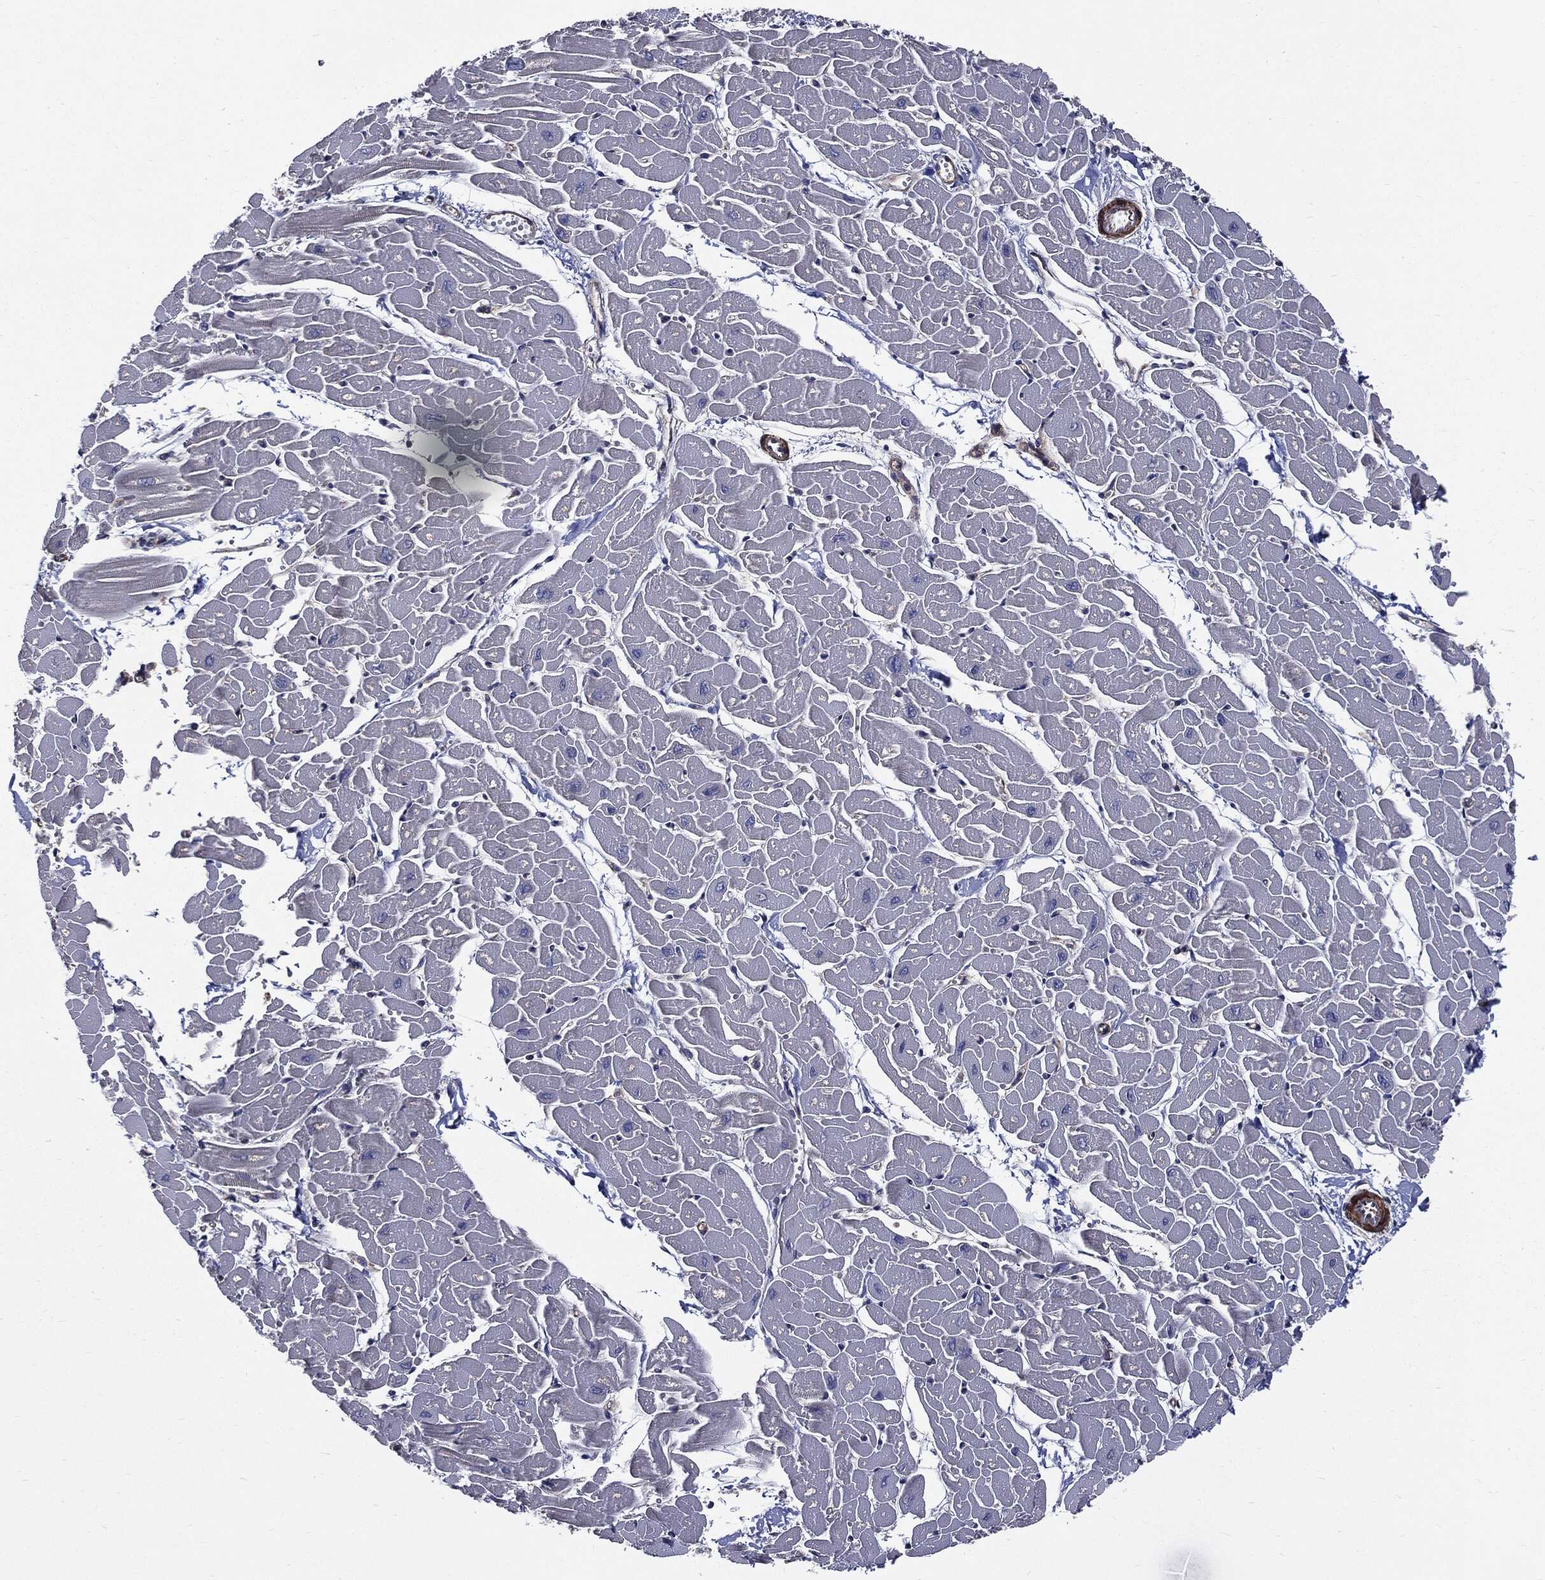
{"staining": {"intensity": "negative", "quantity": "none", "location": "none"}, "tissue": "heart muscle", "cell_type": "Cardiomyocytes", "image_type": "normal", "snomed": [{"axis": "morphology", "description": "Normal tissue, NOS"}, {"axis": "topography", "description": "Heart"}], "caption": "Heart muscle stained for a protein using immunohistochemistry (IHC) displays no positivity cardiomyocytes.", "gene": "PDCD6IP", "patient": {"sex": "male", "age": 57}}